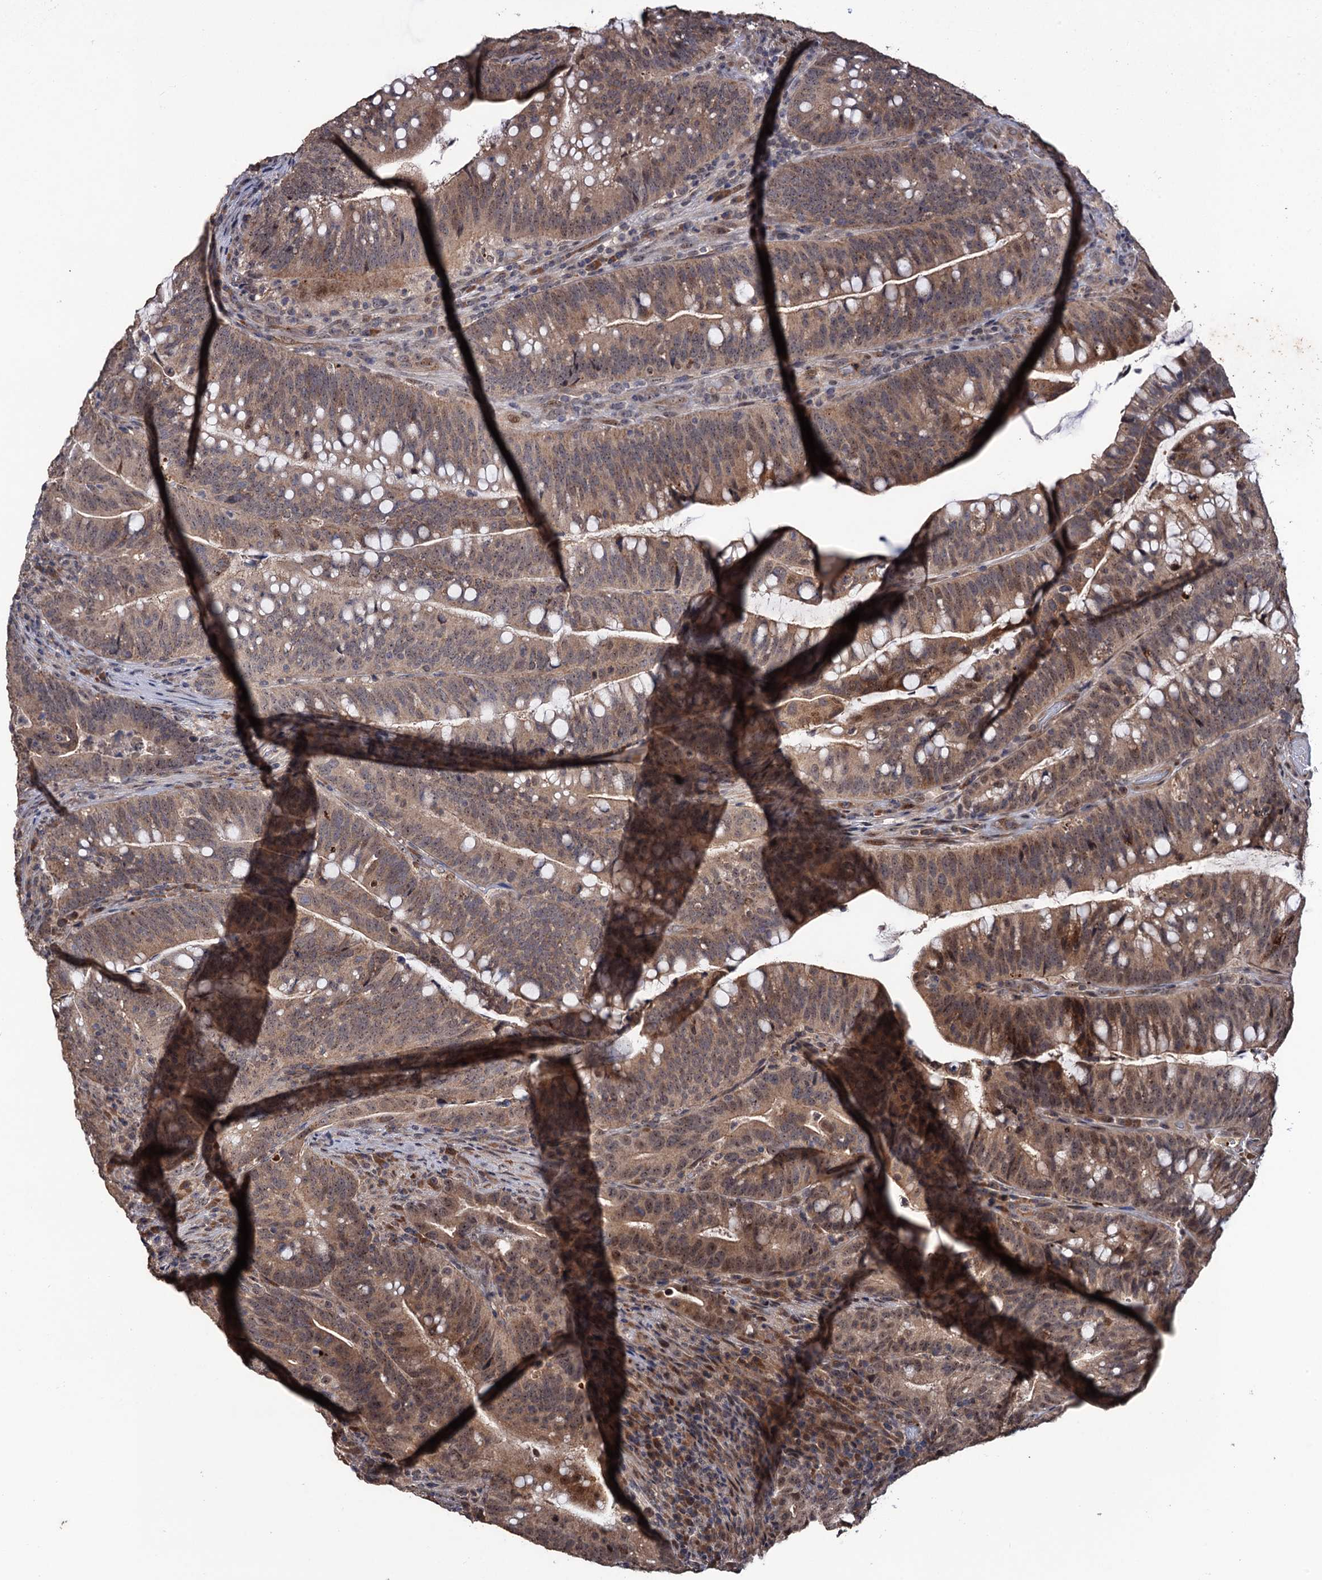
{"staining": {"intensity": "weak", "quantity": ">75%", "location": "cytoplasmic/membranous,nuclear"}, "tissue": "colorectal cancer", "cell_type": "Tumor cells", "image_type": "cancer", "snomed": [{"axis": "morphology", "description": "Adenocarcinoma, NOS"}, {"axis": "topography", "description": "Colon"}], "caption": "Immunohistochemistry (DAB) staining of colorectal cancer shows weak cytoplasmic/membranous and nuclear protein expression in approximately >75% of tumor cells.", "gene": "LRRC63", "patient": {"sex": "female", "age": 66}}